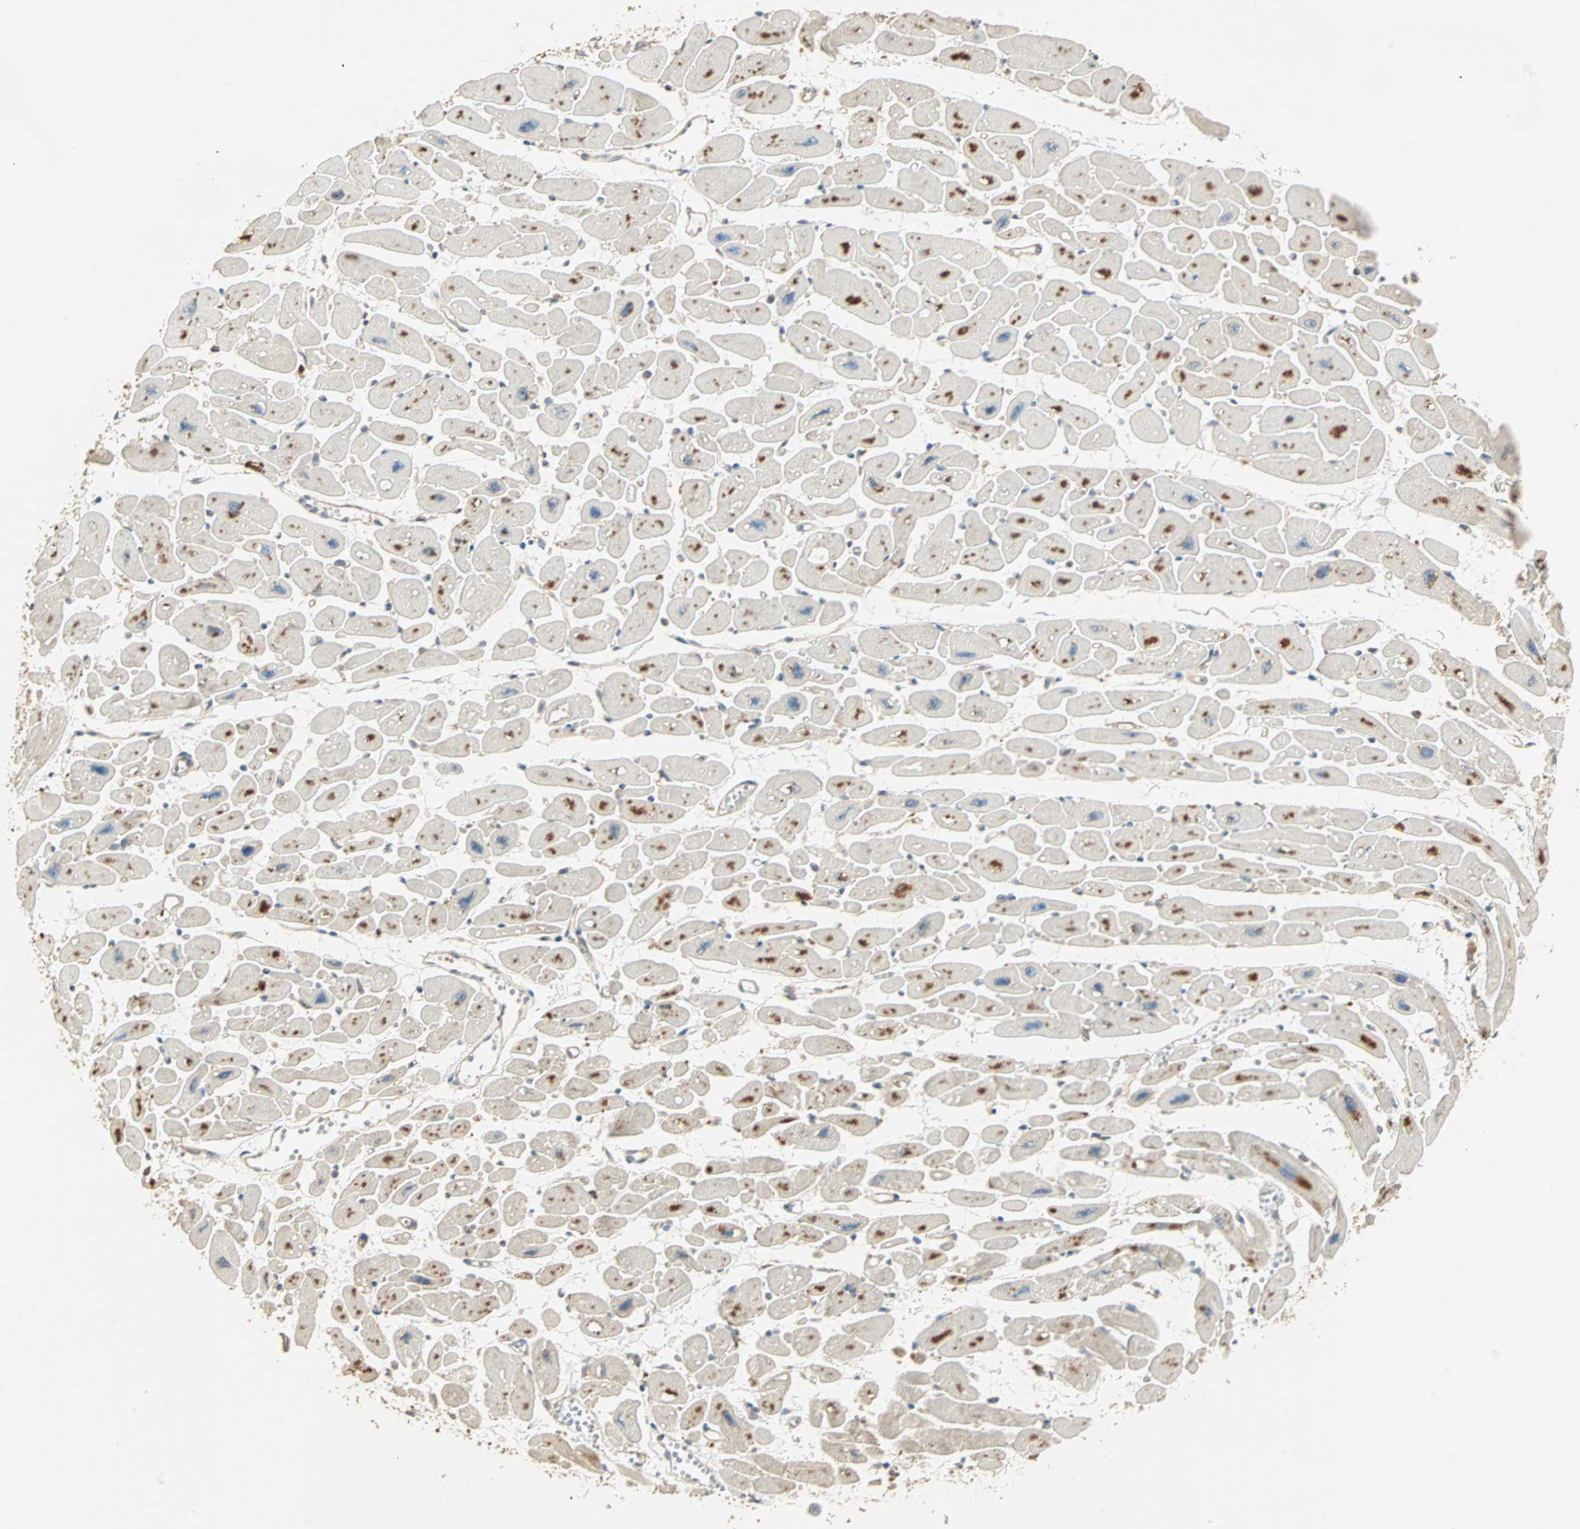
{"staining": {"intensity": "moderate", "quantity": ">75%", "location": "cytoplasmic/membranous"}, "tissue": "heart muscle", "cell_type": "Cardiomyocytes", "image_type": "normal", "snomed": [{"axis": "morphology", "description": "Normal tissue, NOS"}, {"axis": "topography", "description": "Heart"}], "caption": "Heart muscle stained with IHC reveals moderate cytoplasmic/membranous positivity in about >75% of cardiomyocytes. (DAB IHC, brown staining for protein, blue staining for nuclei).", "gene": "GALK1", "patient": {"sex": "female", "age": 54}}